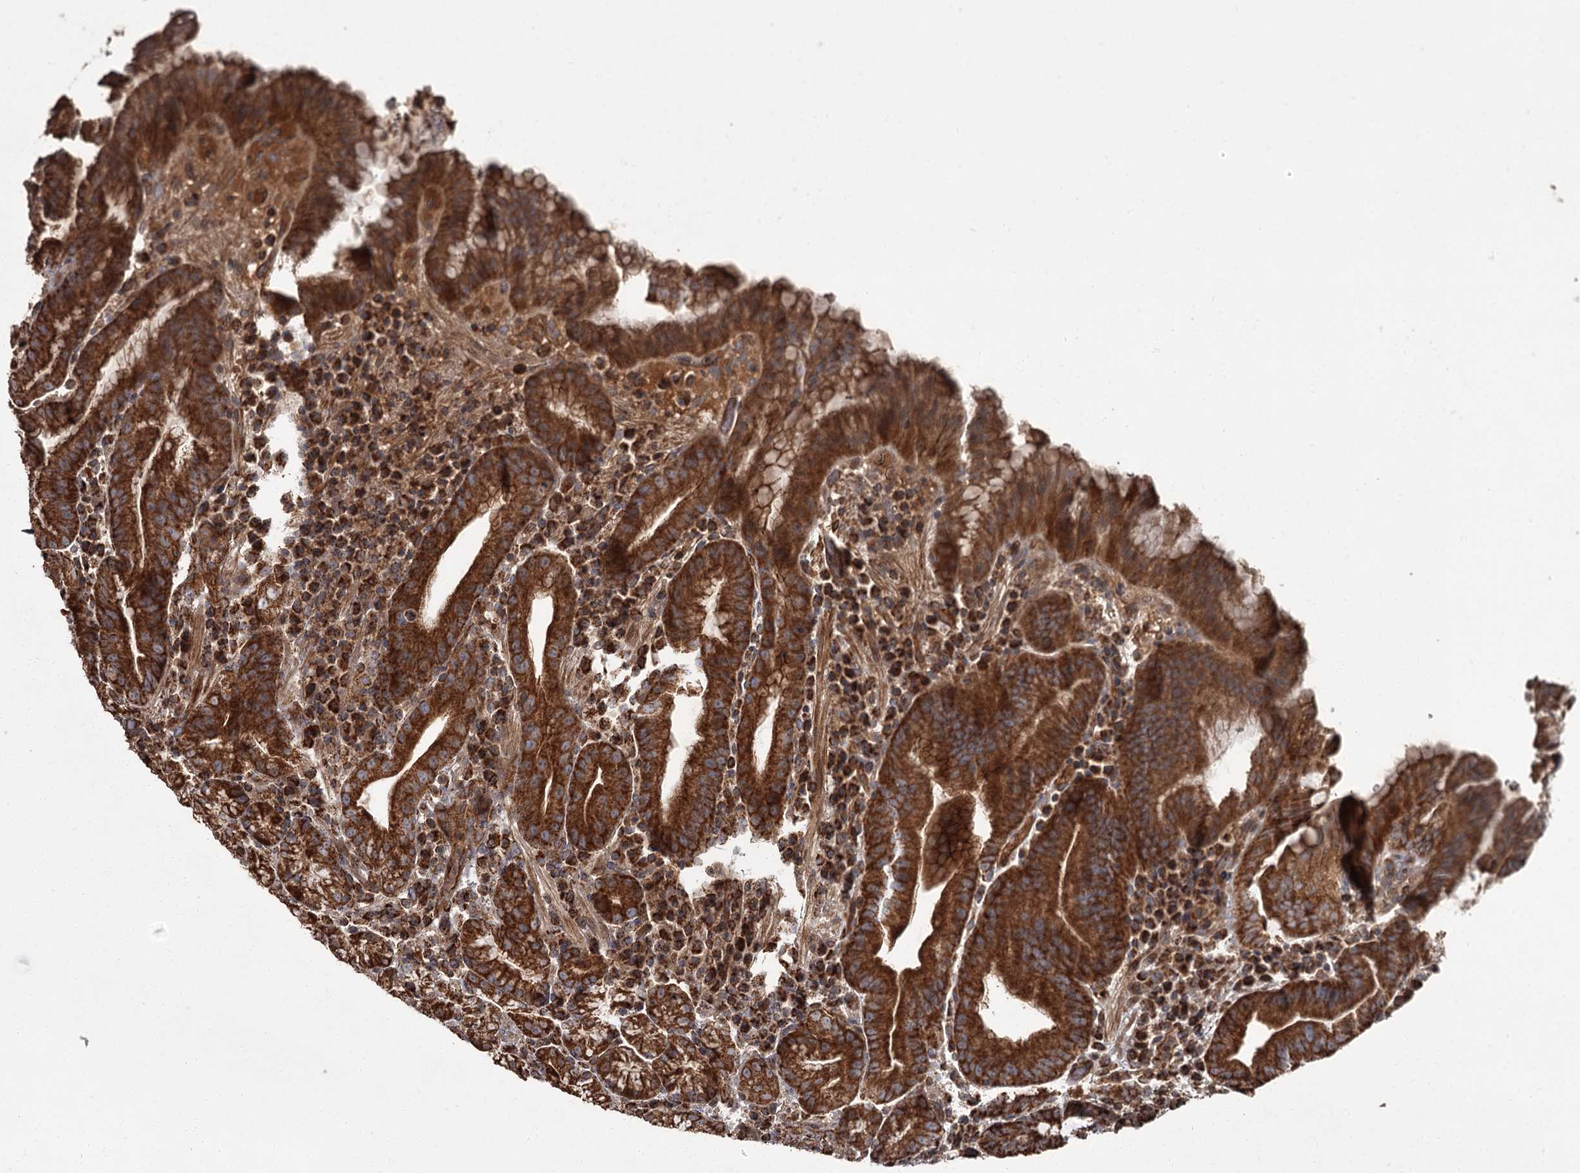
{"staining": {"intensity": "strong", "quantity": ">75%", "location": "cytoplasmic/membranous"}, "tissue": "stomach", "cell_type": "Glandular cells", "image_type": "normal", "snomed": [{"axis": "morphology", "description": "Normal tissue, NOS"}, {"axis": "morphology", "description": "Inflammation, NOS"}, {"axis": "topography", "description": "Stomach"}], "caption": "Normal stomach was stained to show a protein in brown. There is high levels of strong cytoplasmic/membranous staining in approximately >75% of glandular cells.", "gene": "THAP9", "patient": {"sex": "male", "age": 79}}